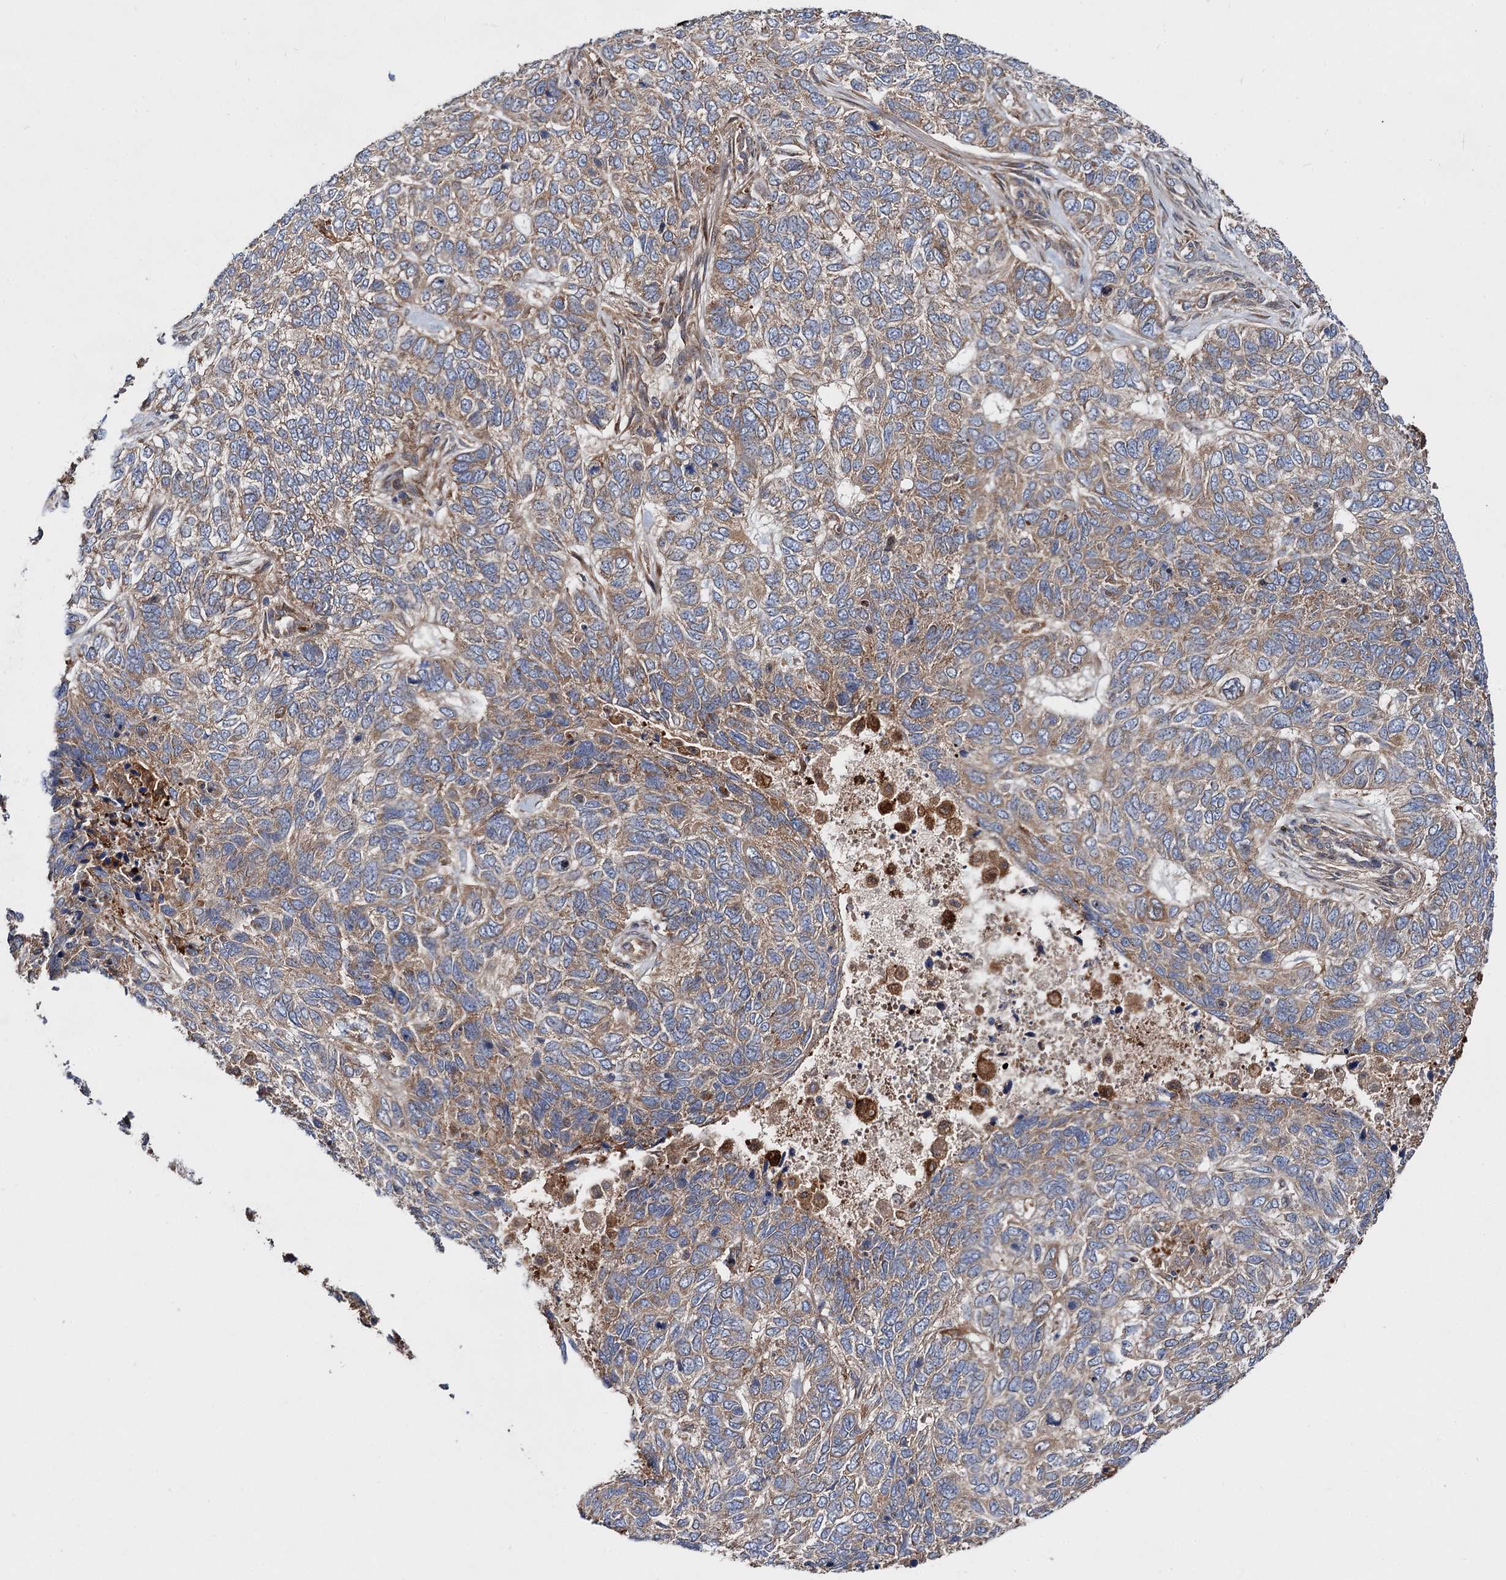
{"staining": {"intensity": "weak", "quantity": ">75%", "location": "cytoplasmic/membranous"}, "tissue": "skin cancer", "cell_type": "Tumor cells", "image_type": "cancer", "snomed": [{"axis": "morphology", "description": "Basal cell carcinoma"}, {"axis": "topography", "description": "Skin"}], "caption": "Skin basal cell carcinoma stained with DAB immunohistochemistry (IHC) displays low levels of weak cytoplasmic/membranous positivity in approximately >75% of tumor cells.", "gene": "NAA25", "patient": {"sex": "female", "age": 65}}